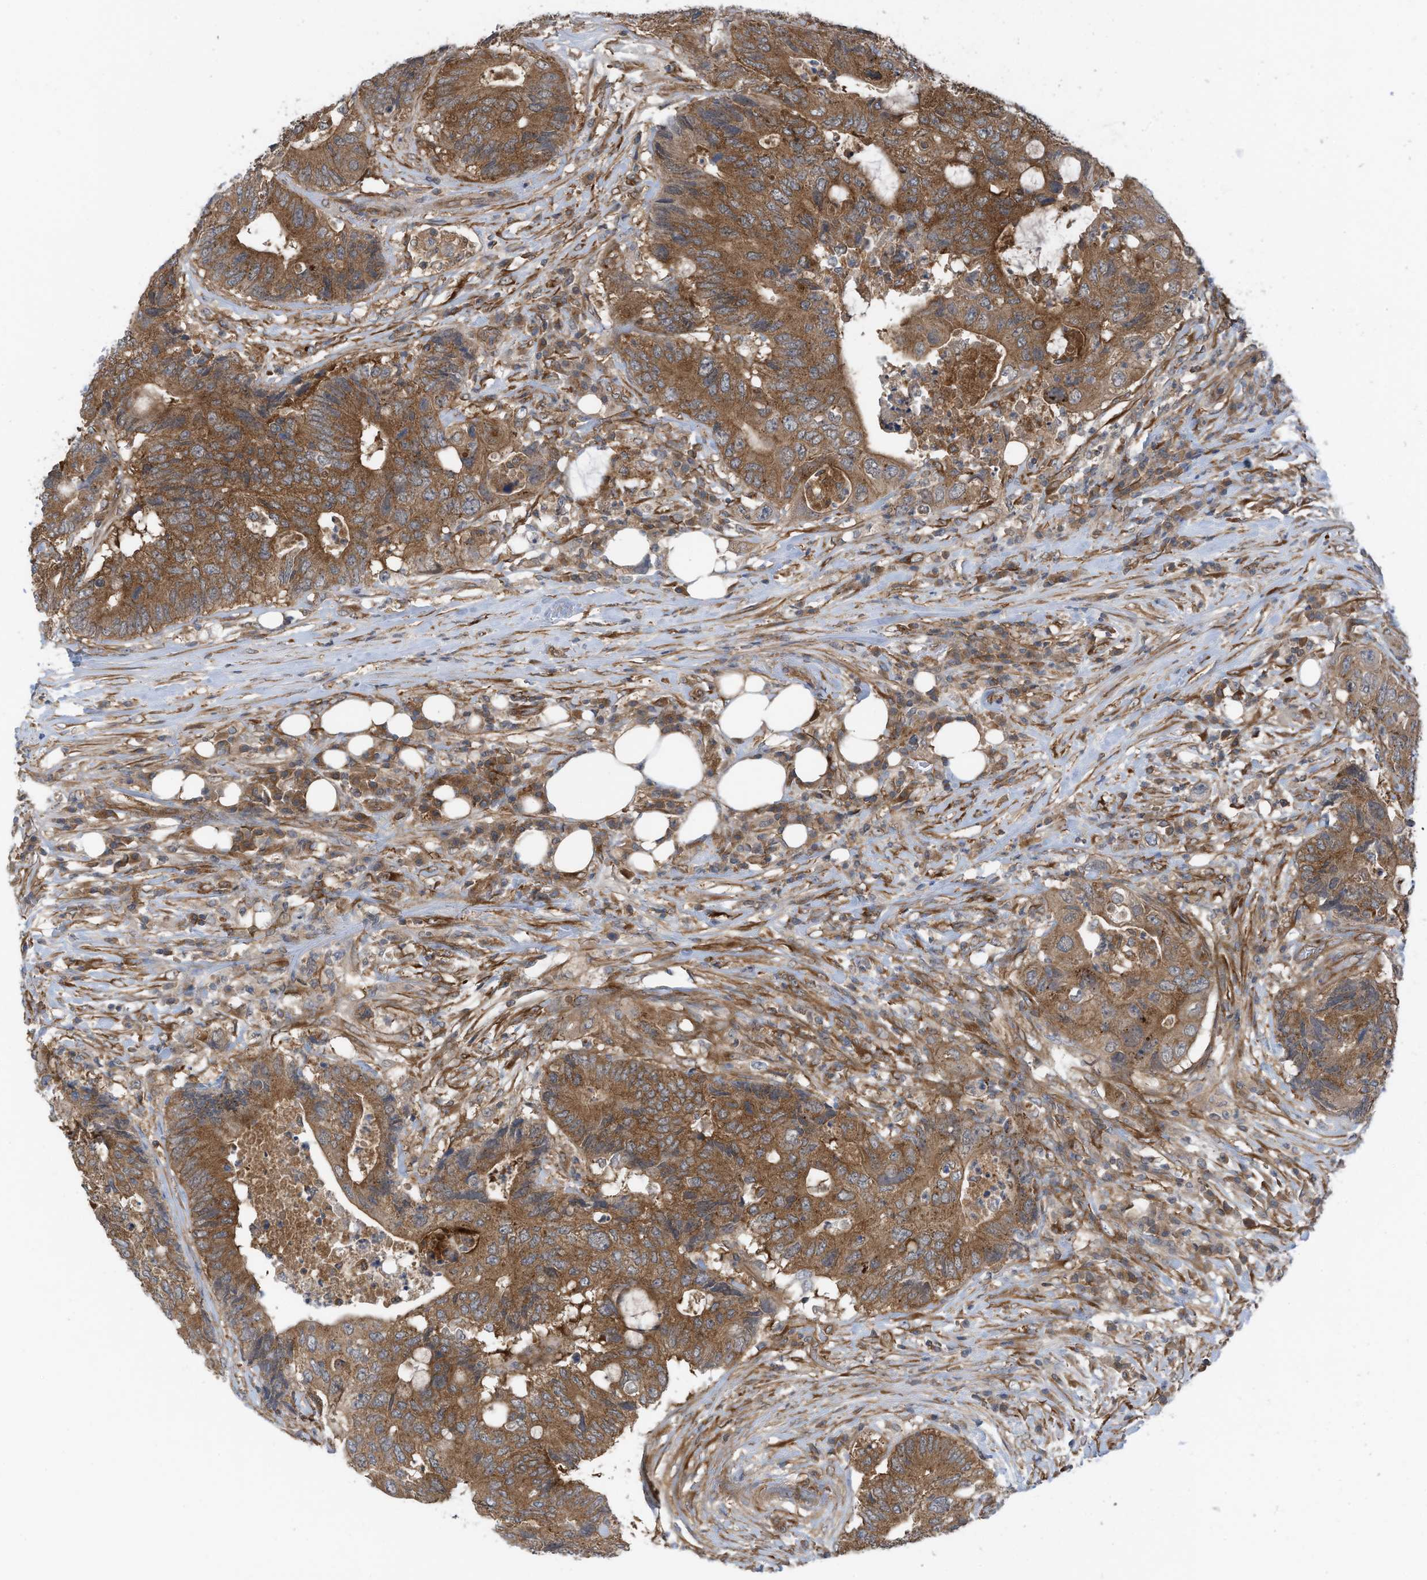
{"staining": {"intensity": "moderate", "quantity": ">75%", "location": "cytoplasmic/membranous"}, "tissue": "colorectal cancer", "cell_type": "Tumor cells", "image_type": "cancer", "snomed": [{"axis": "morphology", "description": "Adenocarcinoma, NOS"}, {"axis": "topography", "description": "Colon"}], "caption": "Protein staining by immunohistochemistry shows moderate cytoplasmic/membranous staining in approximately >75% of tumor cells in colorectal cancer.", "gene": "REPS1", "patient": {"sex": "male", "age": 71}}